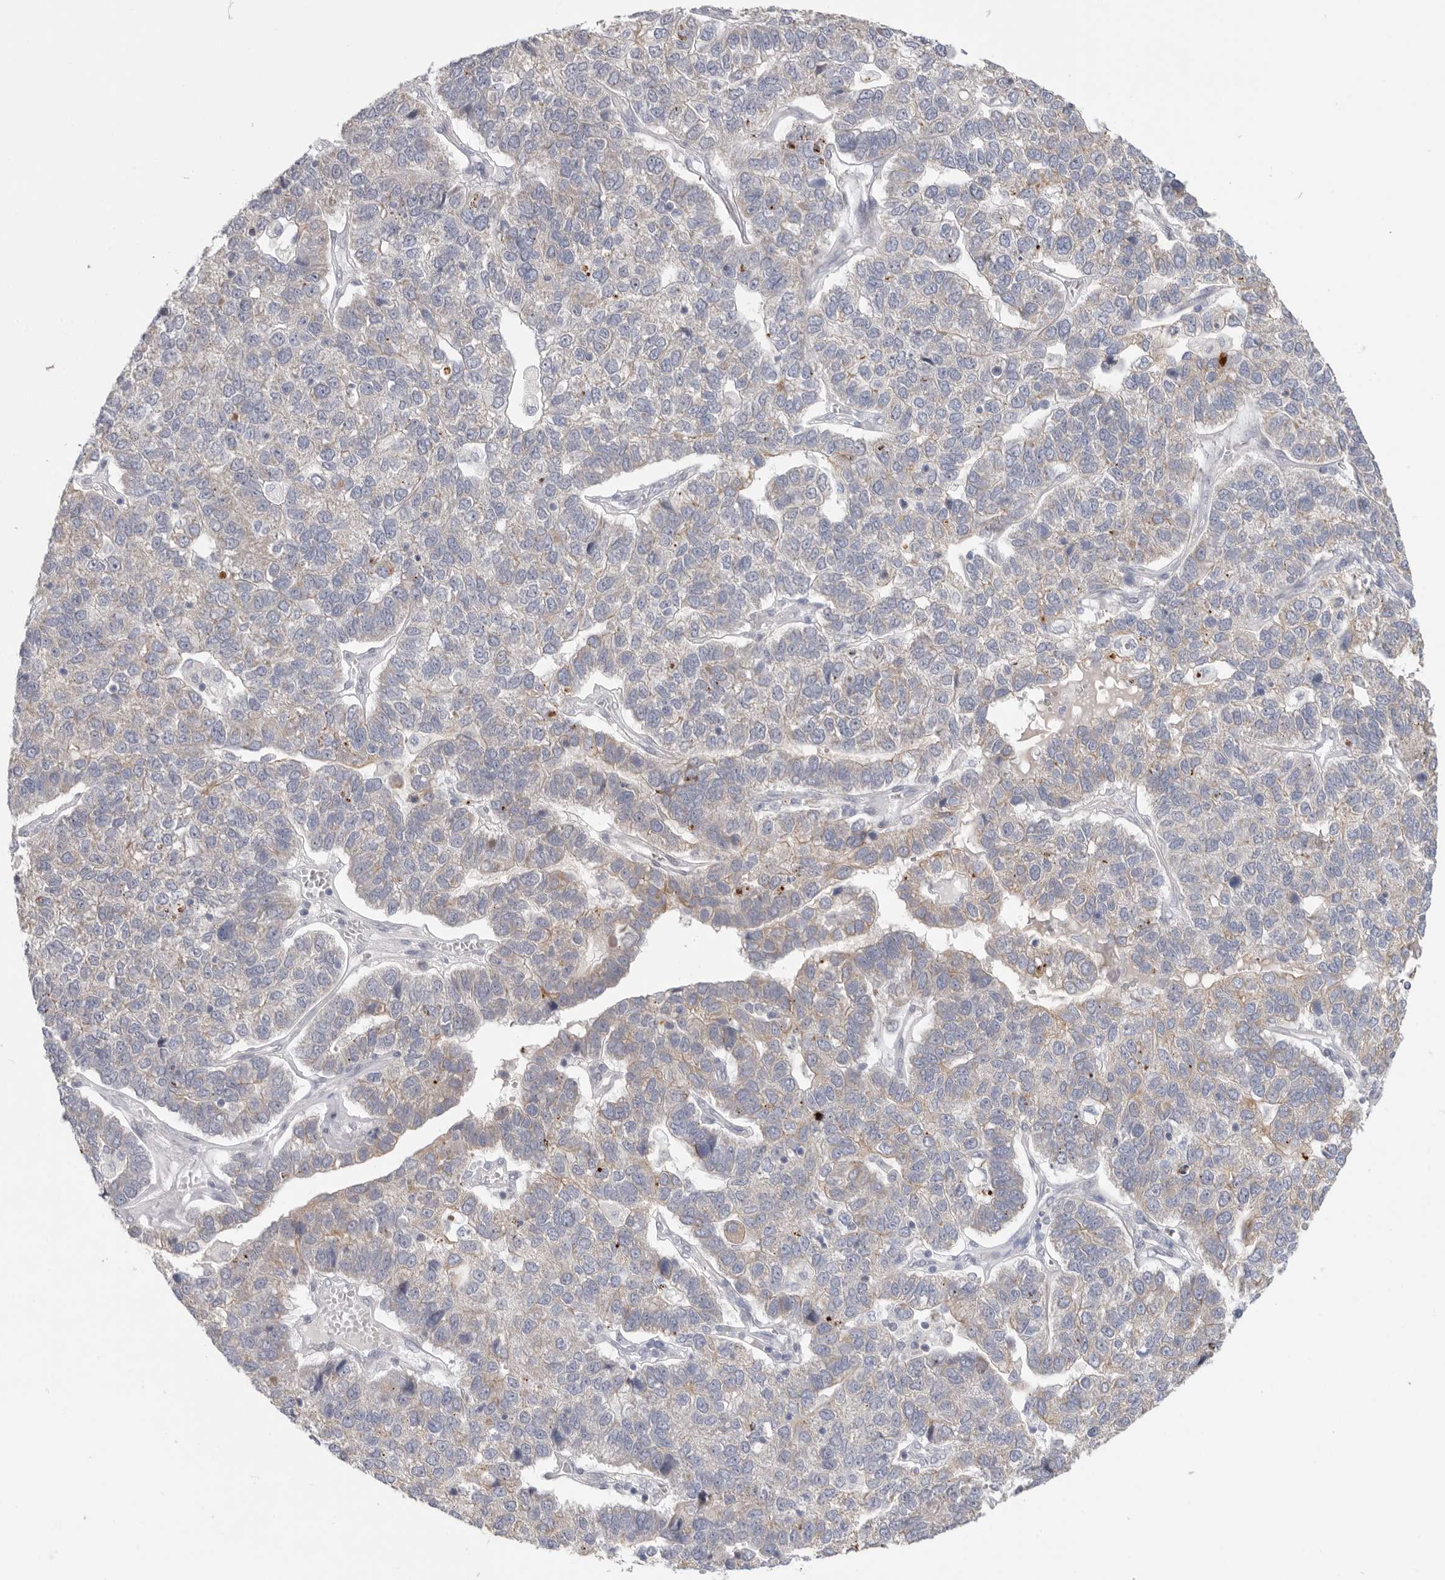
{"staining": {"intensity": "weak", "quantity": "<25%", "location": "cytoplasmic/membranous"}, "tissue": "pancreatic cancer", "cell_type": "Tumor cells", "image_type": "cancer", "snomed": [{"axis": "morphology", "description": "Adenocarcinoma, NOS"}, {"axis": "topography", "description": "Pancreas"}], "caption": "Tumor cells are negative for brown protein staining in adenocarcinoma (pancreatic). (DAB (3,3'-diaminobenzidine) IHC visualized using brightfield microscopy, high magnification).", "gene": "MTFR1L", "patient": {"sex": "female", "age": 61}}